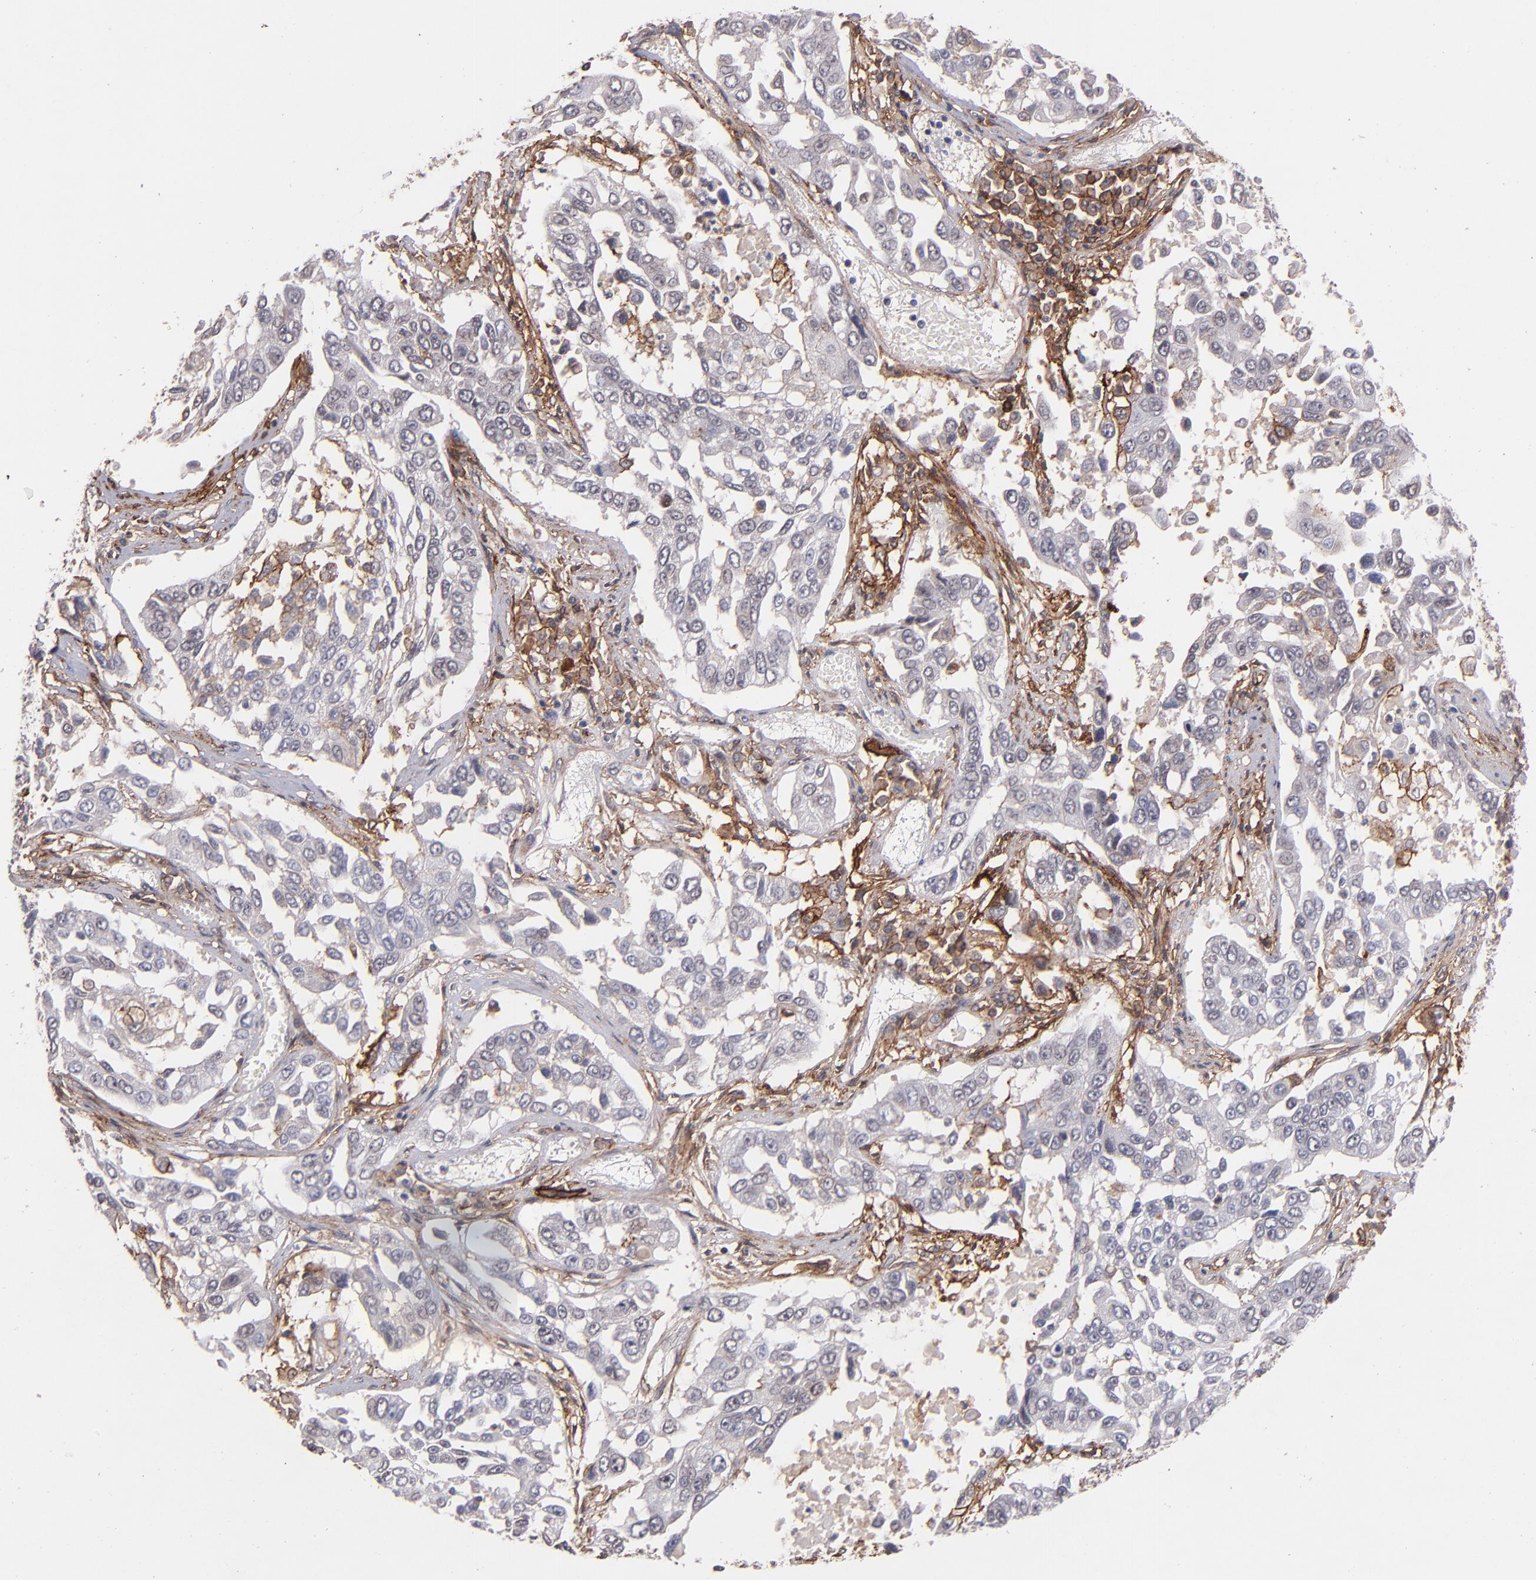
{"staining": {"intensity": "negative", "quantity": "none", "location": "none"}, "tissue": "lung cancer", "cell_type": "Tumor cells", "image_type": "cancer", "snomed": [{"axis": "morphology", "description": "Squamous cell carcinoma, NOS"}, {"axis": "topography", "description": "Lung"}], "caption": "An image of squamous cell carcinoma (lung) stained for a protein exhibits no brown staining in tumor cells.", "gene": "ICAM1", "patient": {"sex": "male", "age": 71}}